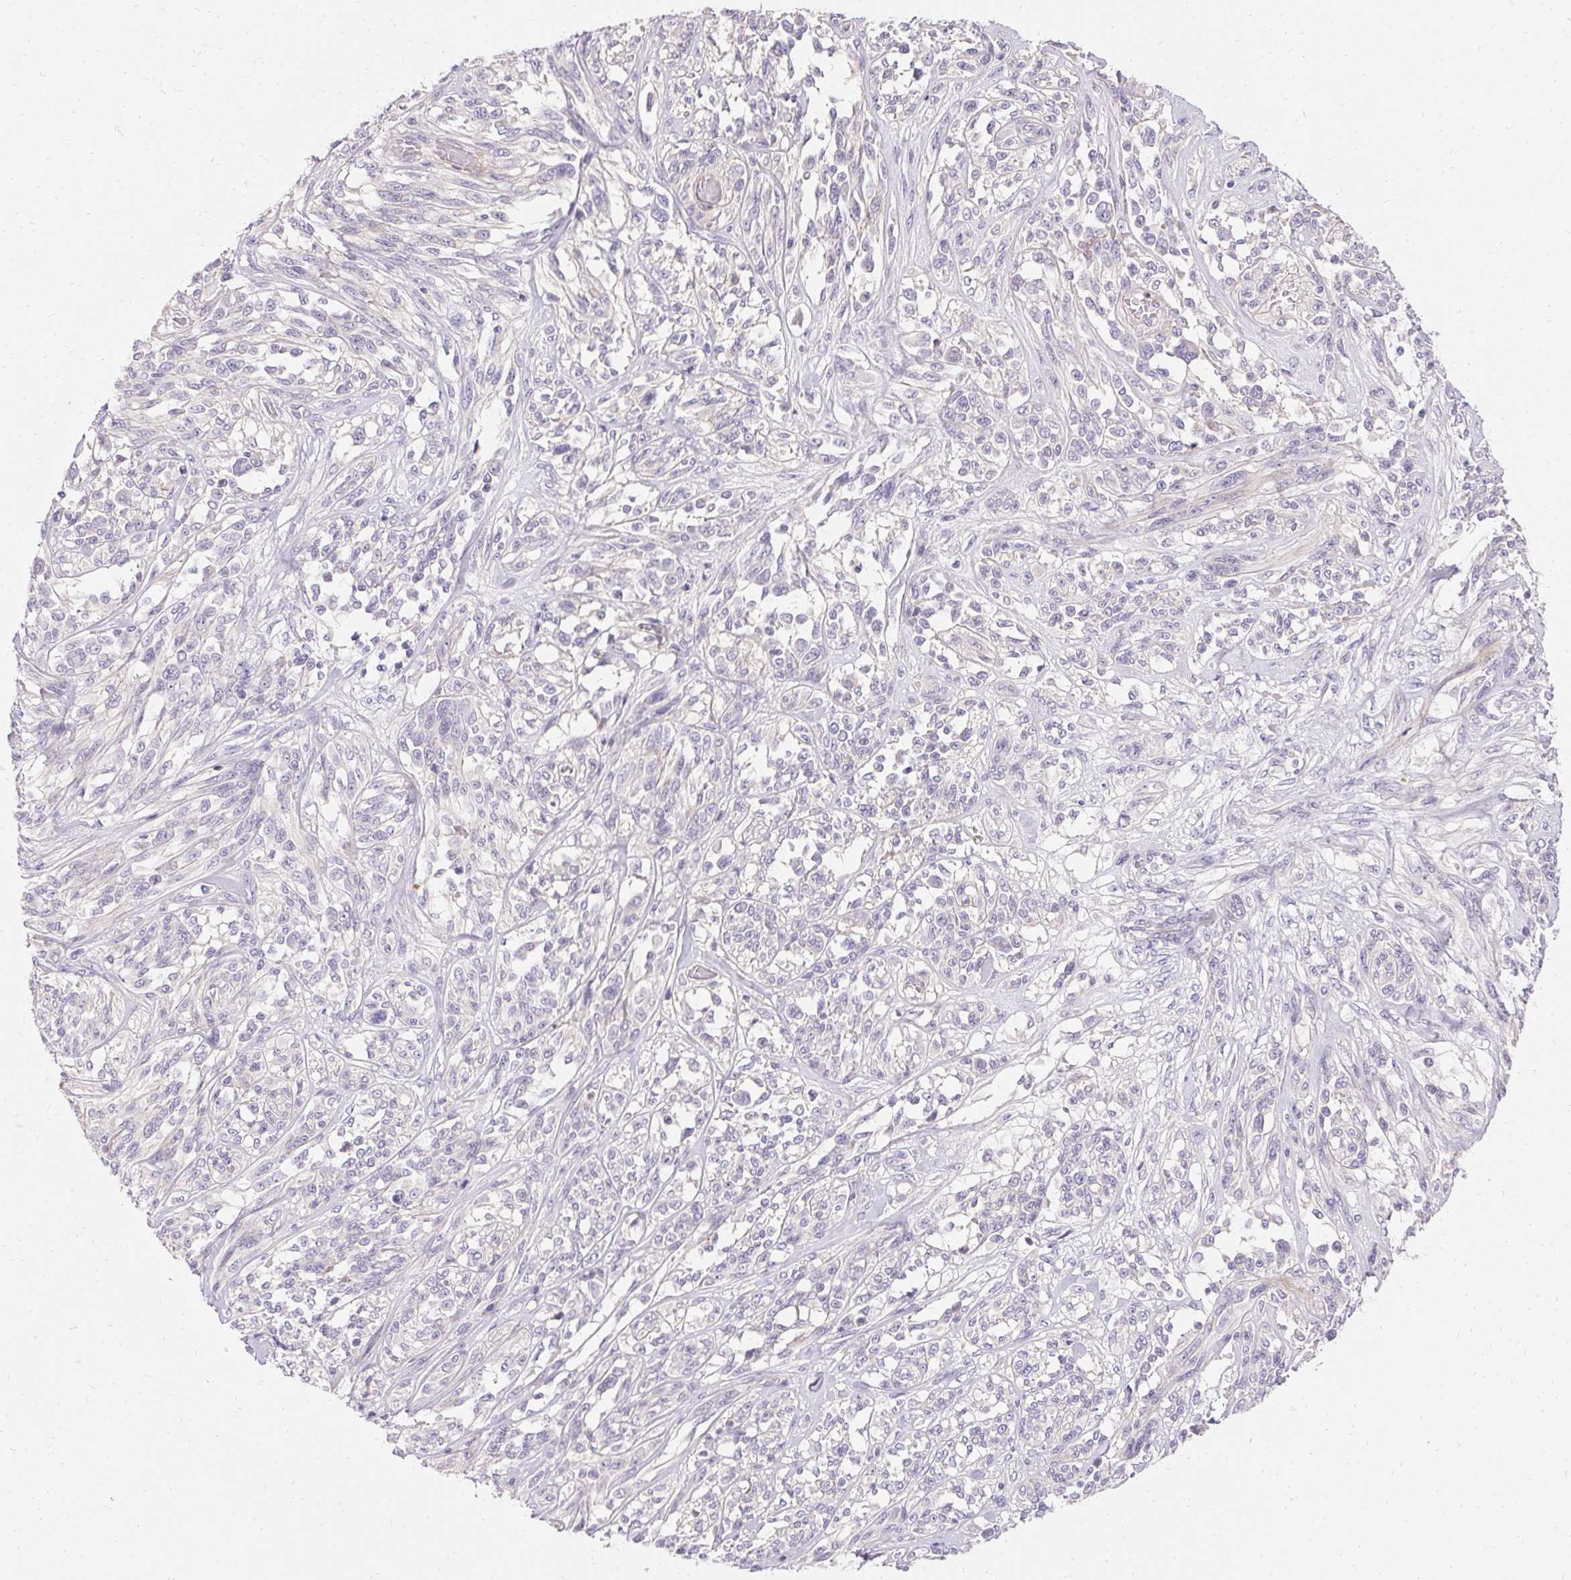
{"staining": {"intensity": "negative", "quantity": "none", "location": "none"}, "tissue": "melanoma", "cell_type": "Tumor cells", "image_type": "cancer", "snomed": [{"axis": "morphology", "description": "Malignant melanoma, NOS"}, {"axis": "topography", "description": "Skin"}], "caption": "Immunohistochemical staining of human malignant melanoma displays no significant expression in tumor cells.", "gene": "TRIP13", "patient": {"sex": "female", "age": 91}}